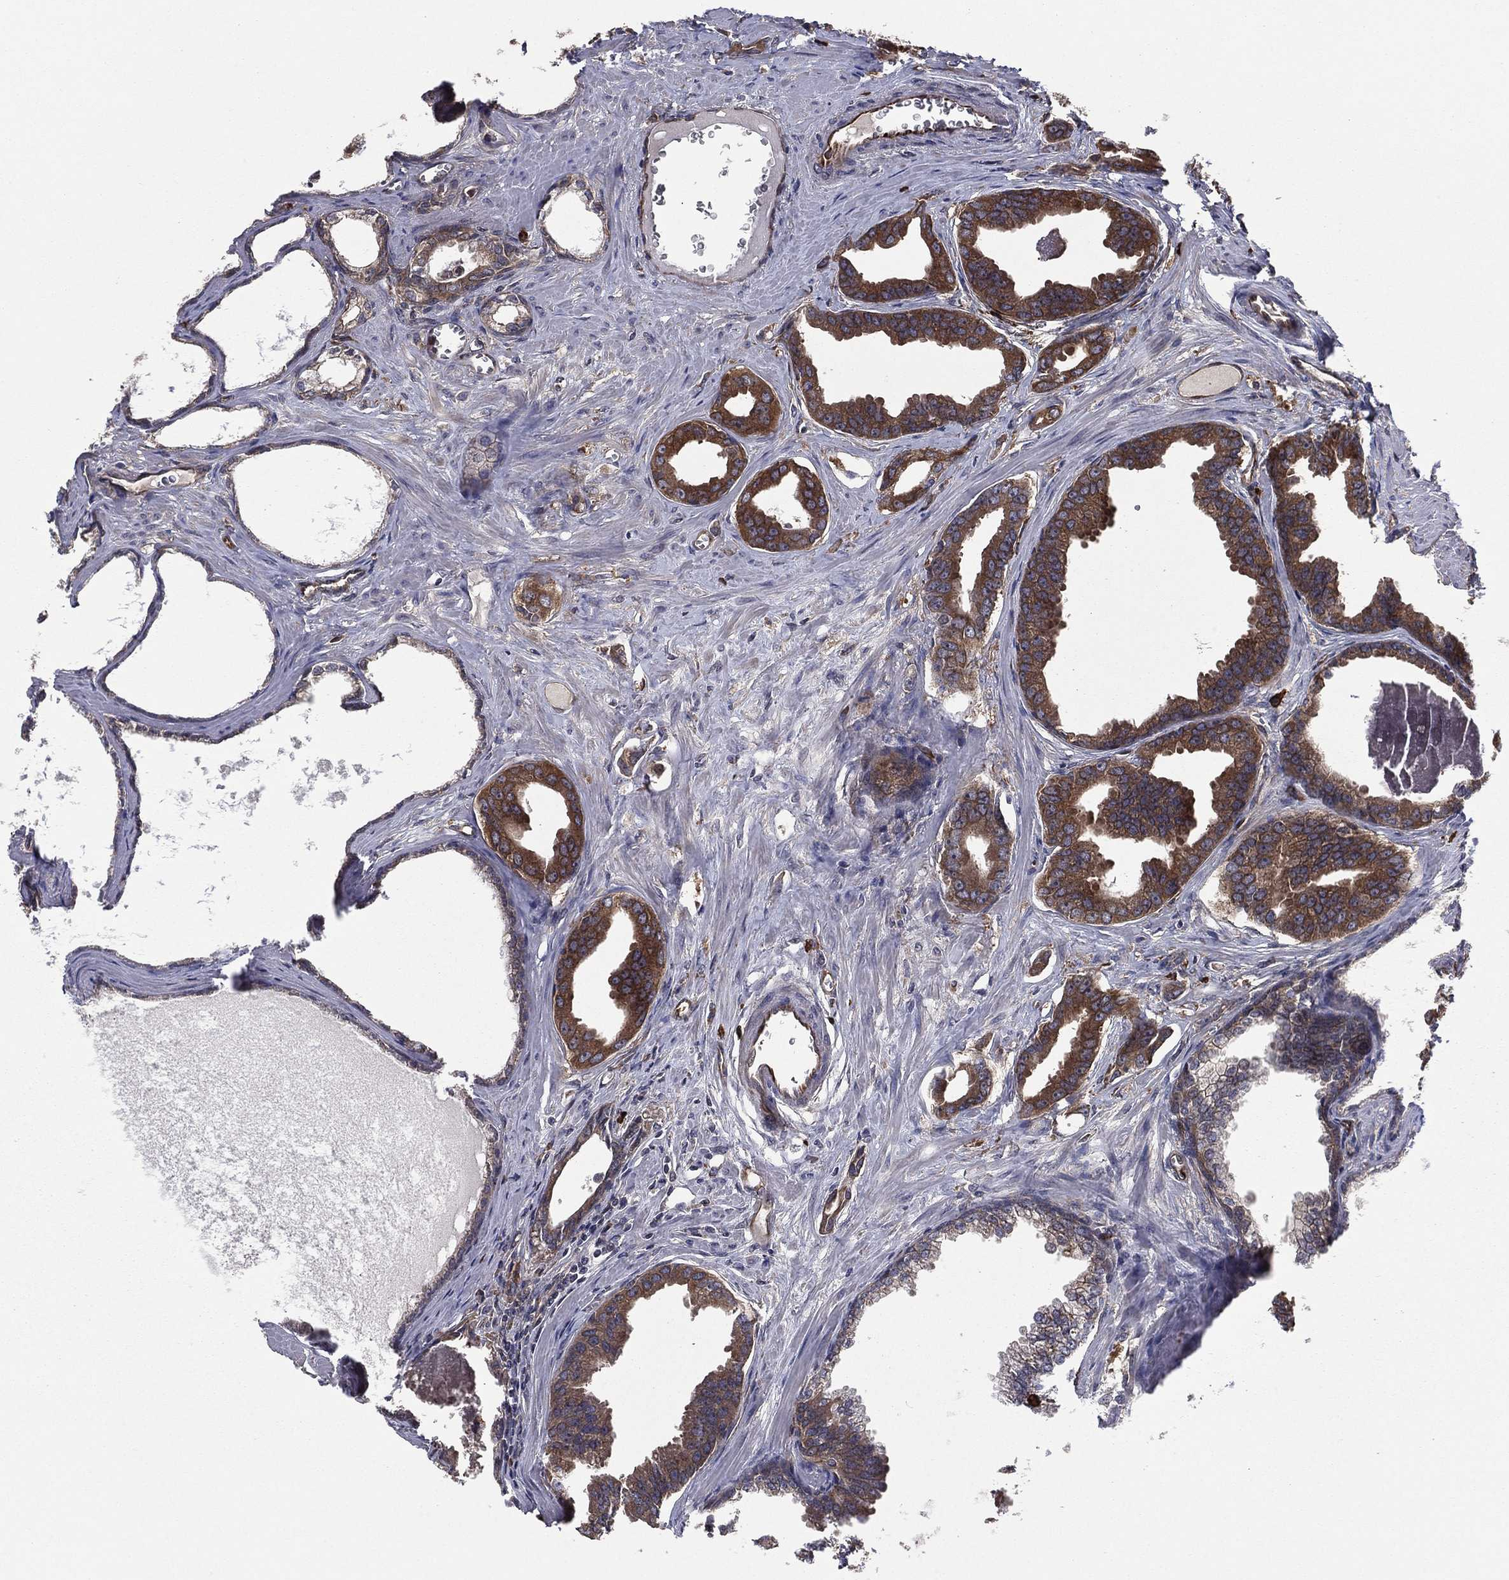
{"staining": {"intensity": "strong", "quantity": ">75%", "location": "cytoplasmic/membranous"}, "tissue": "prostate cancer", "cell_type": "Tumor cells", "image_type": "cancer", "snomed": [{"axis": "morphology", "description": "Adenocarcinoma, NOS"}, {"axis": "topography", "description": "Prostate"}], "caption": "Brown immunohistochemical staining in prostate cancer (adenocarcinoma) exhibits strong cytoplasmic/membranous expression in approximately >75% of tumor cells.", "gene": "CERT1", "patient": {"sex": "male", "age": 66}}